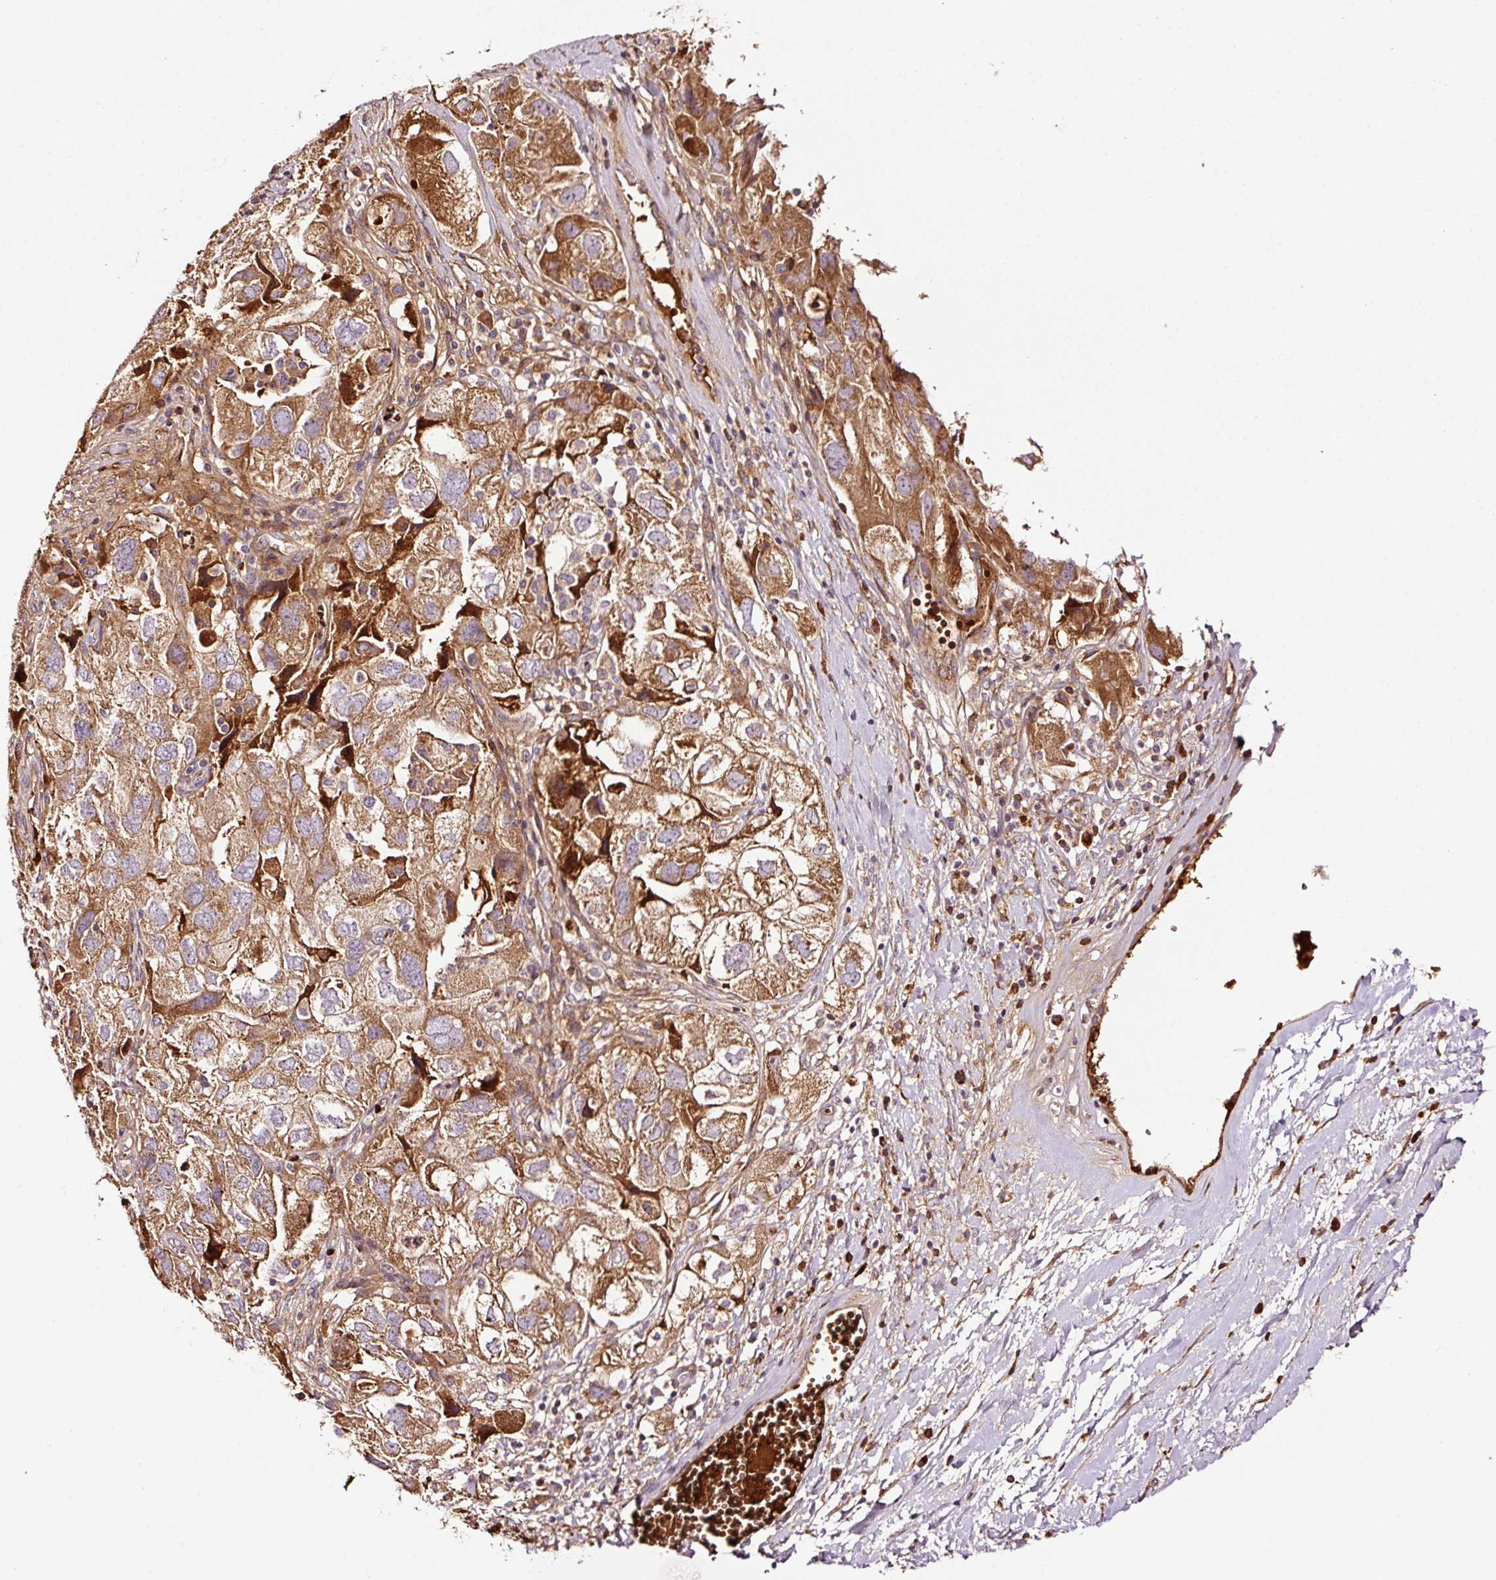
{"staining": {"intensity": "moderate", "quantity": ">75%", "location": "cytoplasmic/membranous"}, "tissue": "ovarian cancer", "cell_type": "Tumor cells", "image_type": "cancer", "snomed": [{"axis": "morphology", "description": "Carcinoma, NOS"}, {"axis": "morphology", "description": "Cystadenocarcinoma, serous, NOS"}, {"axis": "topography", "description": "Ovary"}], "caption": "Ovarian carcinoma was stained to show a protein in brown. There is medium levels of moderate cytoplasmic/membranous expression in about >75% of tumor cells.", "gene": "PGLYRP2", "patient": {"sex": "female", "age": 69}}